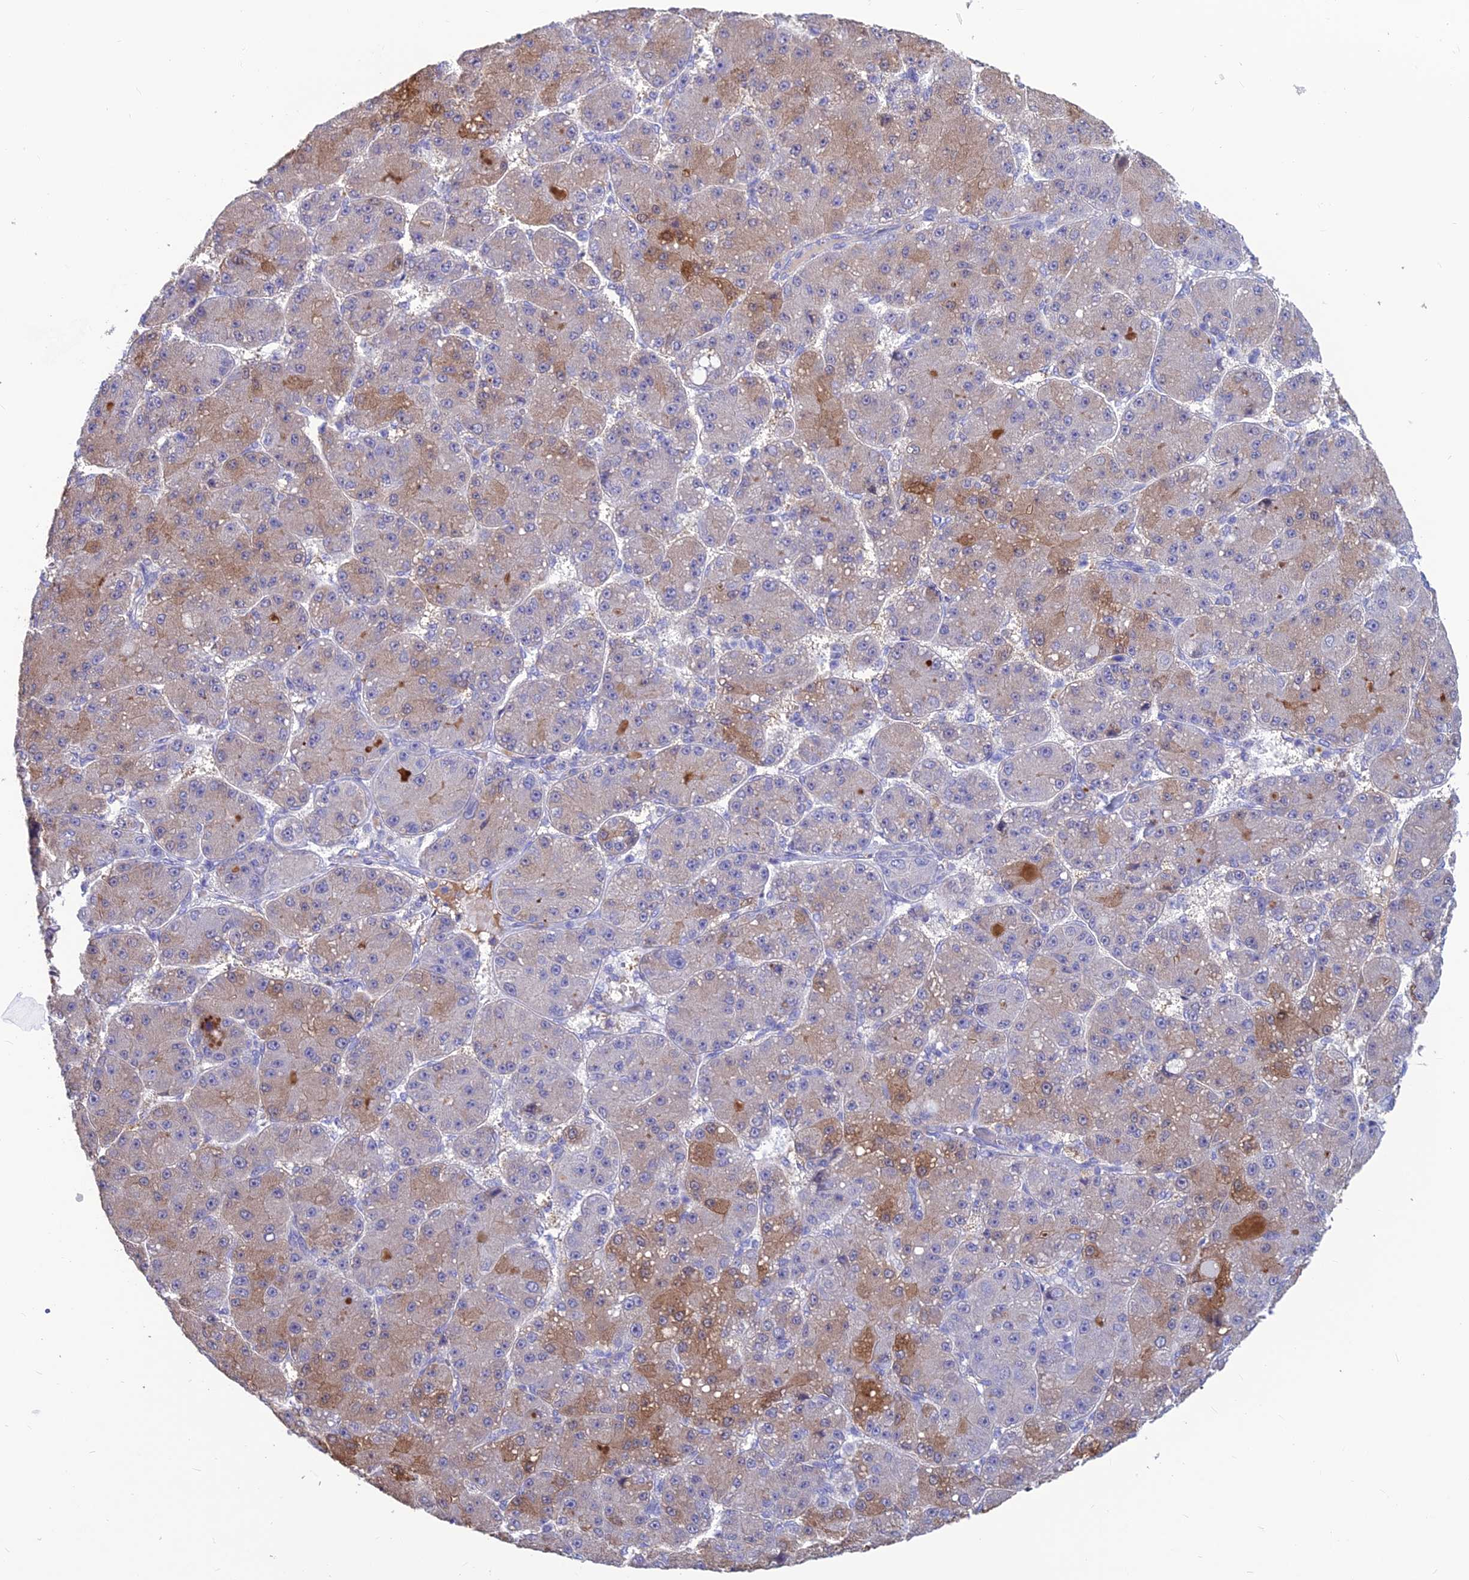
{"staining": {"intensity": "moderate", "quantity": "<25%", "location": "cytoplasmic/membranous"}, "tissue": "liver cancer", "cell_type": "Tumor cells", "image_type": "cancer", "snomed": [{"axis": "morphology", "description": "Carcinoma, Hepatocellular, NOS"}, {"axis": "topography", "description": "Liver"}], "caption": "Human liver hepatocellular carcinoma stained with a brown dye demonstrates moderate cytoplasmic/membranous positive positivity in approximately <25% of tumor cells.", "gene": "BHMT2", "patient": {"sex": "male", "age": 67}}